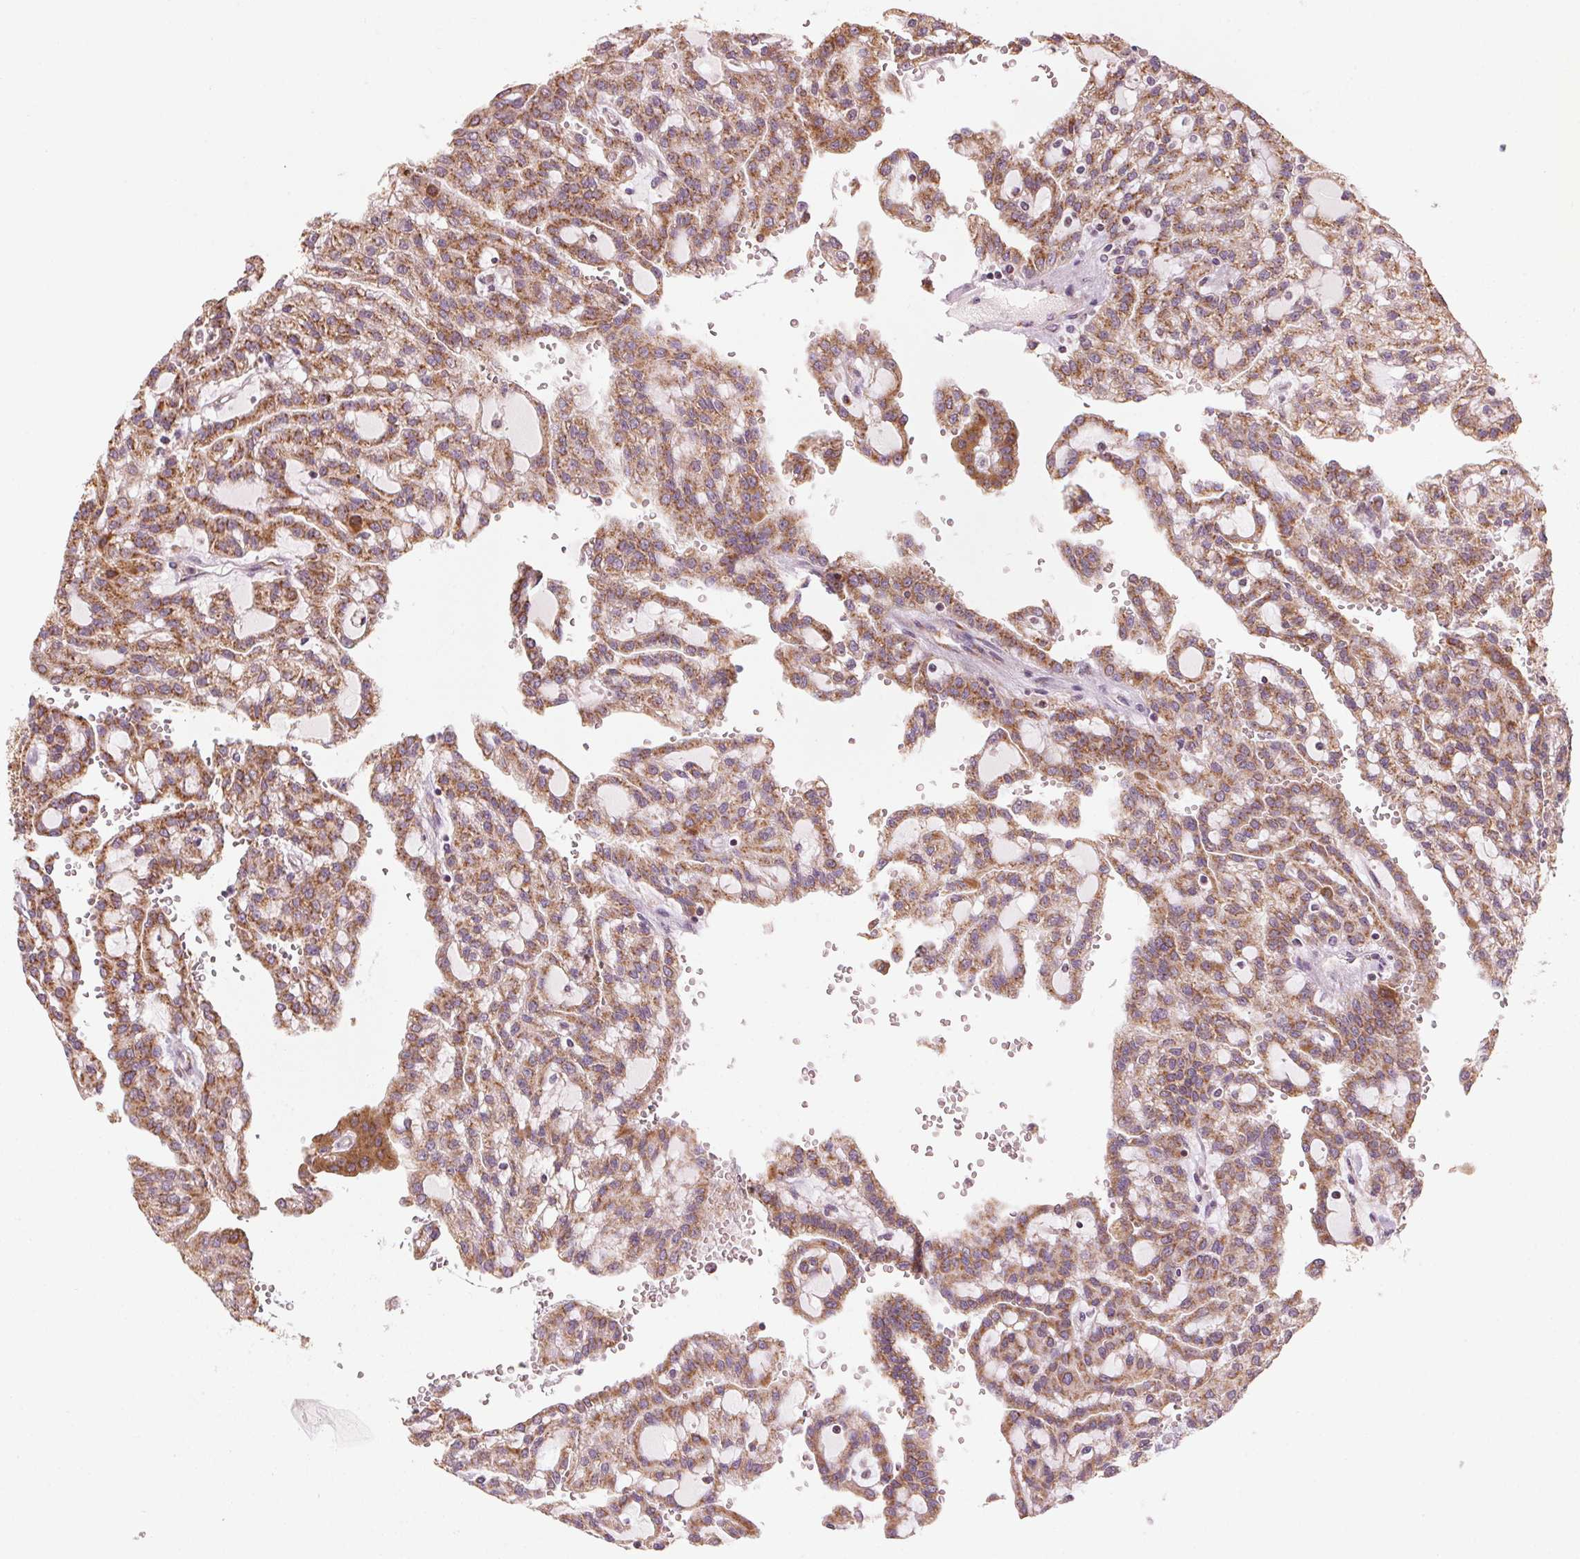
{"staining": {"intensity": "moderate", "quantity": ">75%", "location": "cytoplasmic/membranous"}, "tissue": "renal cancer", "cell_type": "Tumor cells", "image_type": "cancer", "snomed": [{"axis": "morphology", "description": "Adenocarcinoma, NOS"}, {"axis": "topography", "description": "Kidney"}], "caption": "Adenocarcinoma (renal) stained with a protein marker shows moderate staining in tumor cells.", "gene": "TOMM70", "patient": {"sex": "male", "age": 63}}